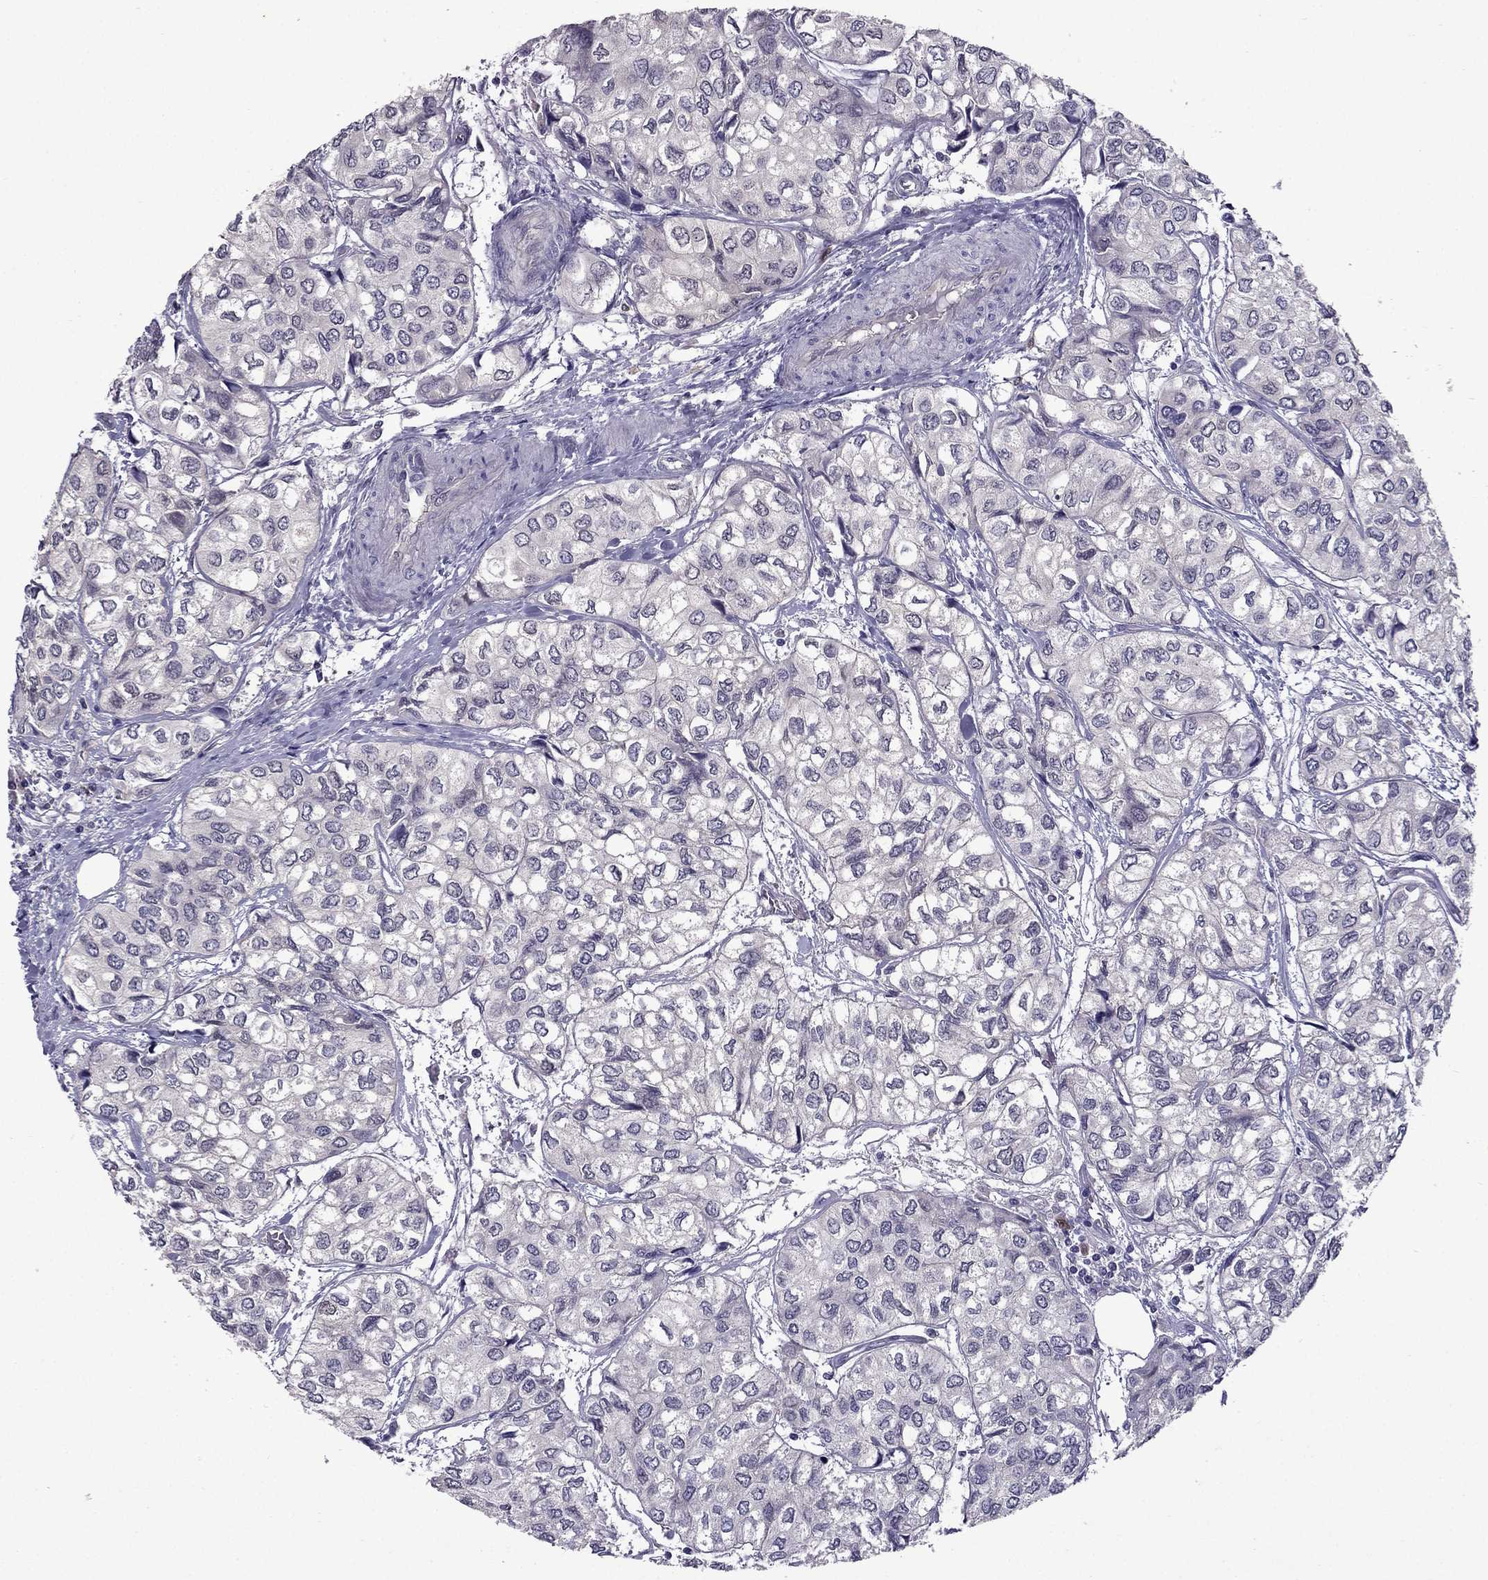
{"staining": {"intensity": "negative", "quantity": "none", "location": "none"}, "tissue": "urothelial cancer", "cell_type": "Tumor cells", "image_type": "cancer", "snomed": [{"axis": "morphology", "description": "Urothelial carcinoma, High grade"}, {"axis": "topography", "description": "Urinary bladder"}], "caption": "Tumor cells are negative for protein expression in human urothelial cancer.", "gene": "CDK5", "patient": {"sex": "male", "age": 73}}